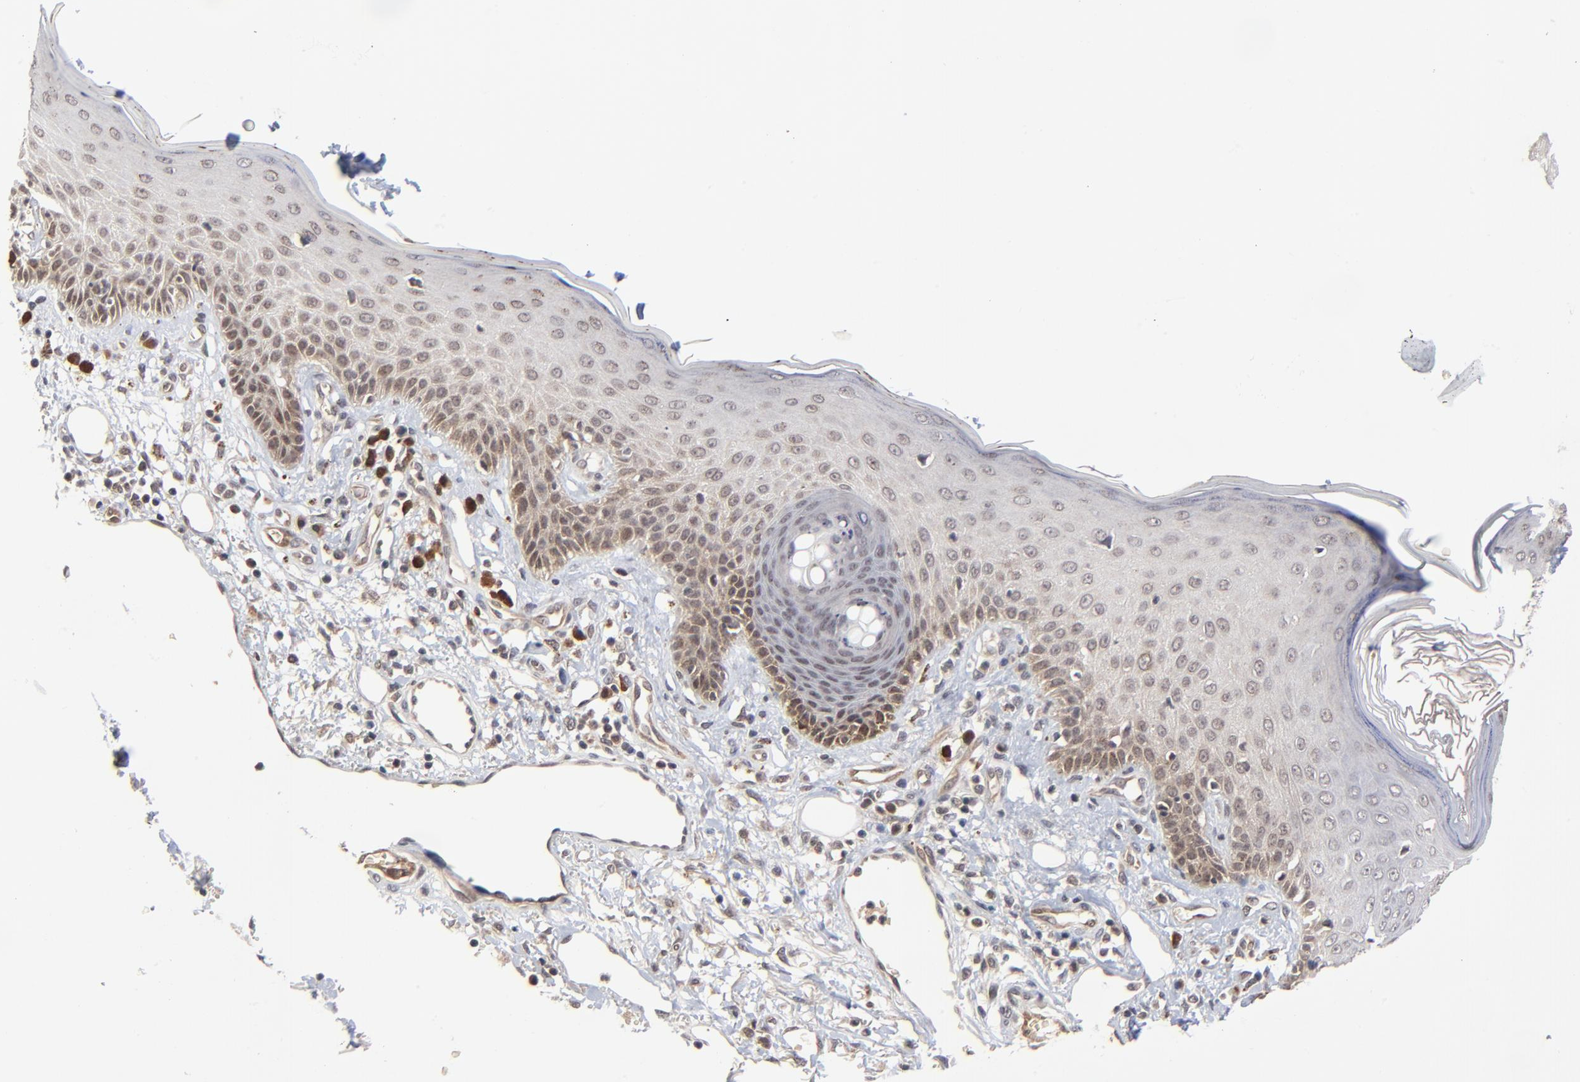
{"staining": {"intensity": "weak", "quantity": ">75%", "location": "cytoplasmic/membranous,nuclear"}, "tissue": "skin cancer", "cell_type": "Tumor cells", "image_type": "cancer", "snomed": [{"axis": "morphology", "description": "Squamous cell carcinoma, NOS"}, {"axis": "topography", "description": "Skin"}], "caption": "IHC of skin cancer (squamous cell carcinoma) reveals low levels of weak cytoplasmic/membranous and nuclear staining in about >75% of tumor cells.", "gene": "CASP10", "patient": {"sex": "female", "age": 59}}